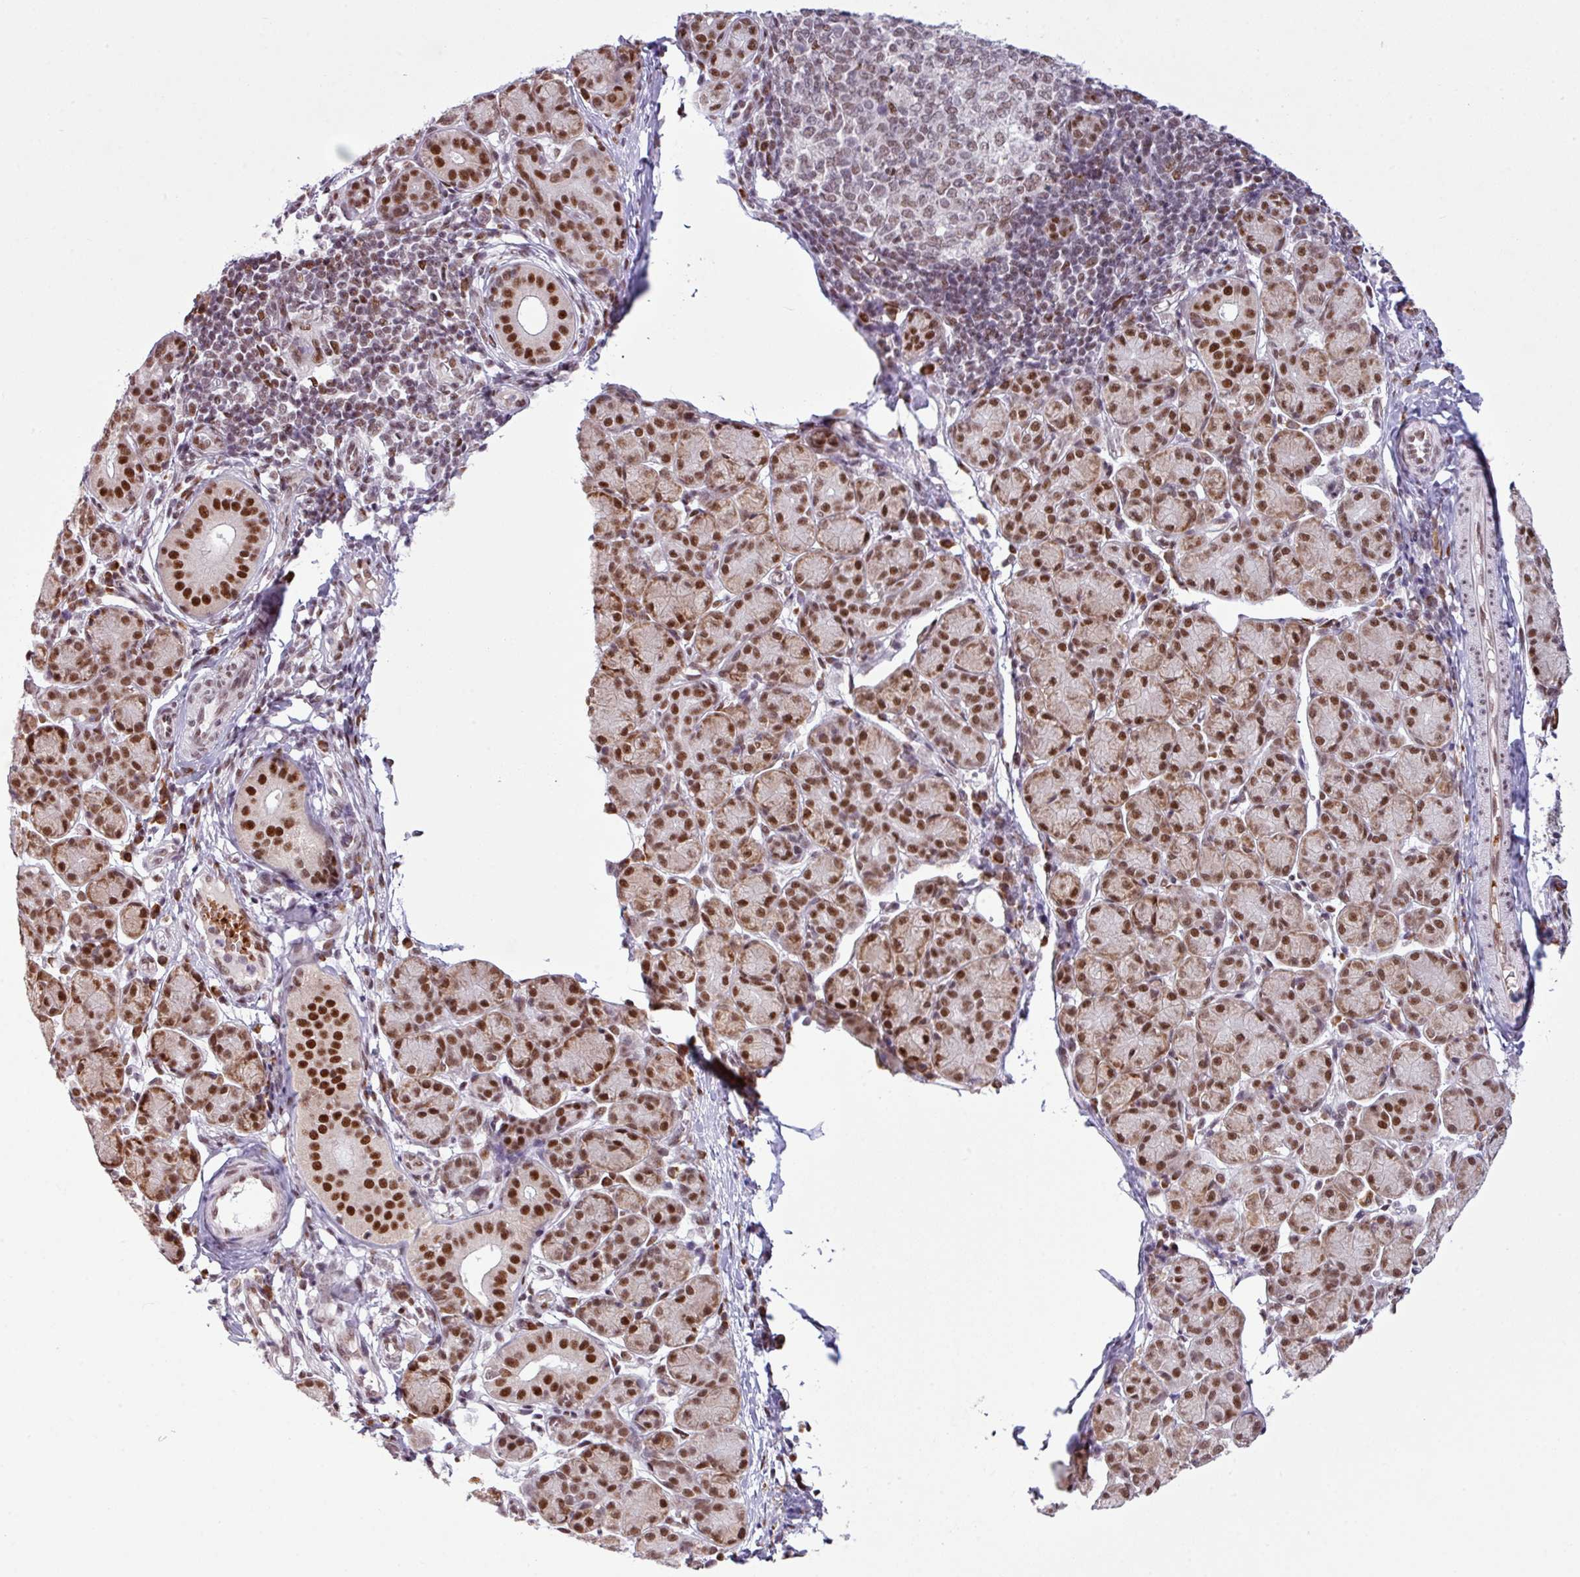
{"staining": {"intensity": "strong", "quantity": ">75%", "location": "nuclear"}, "tissue": "salivary gland", "cell_type": "Glandular cells", "image_type": "normal", "snomed": [{"axis": "morphology", "description": "Normal tissue, NOS"}, {"axis": "morphology", "description": "Inflammation, NOS"}, {"axis": "topography", "description": "Lymph node"}, {"axis": "topography", "description": "Salivary gland"}], "caption": "IHC micrograph of benign human salivary gland stained for a protein (brown), which exhibits high levels of strong nuclear staining in about >75% of glandular cells.", "gene": "PRDM5", "patient": {"sex": "male", "age": 3}}